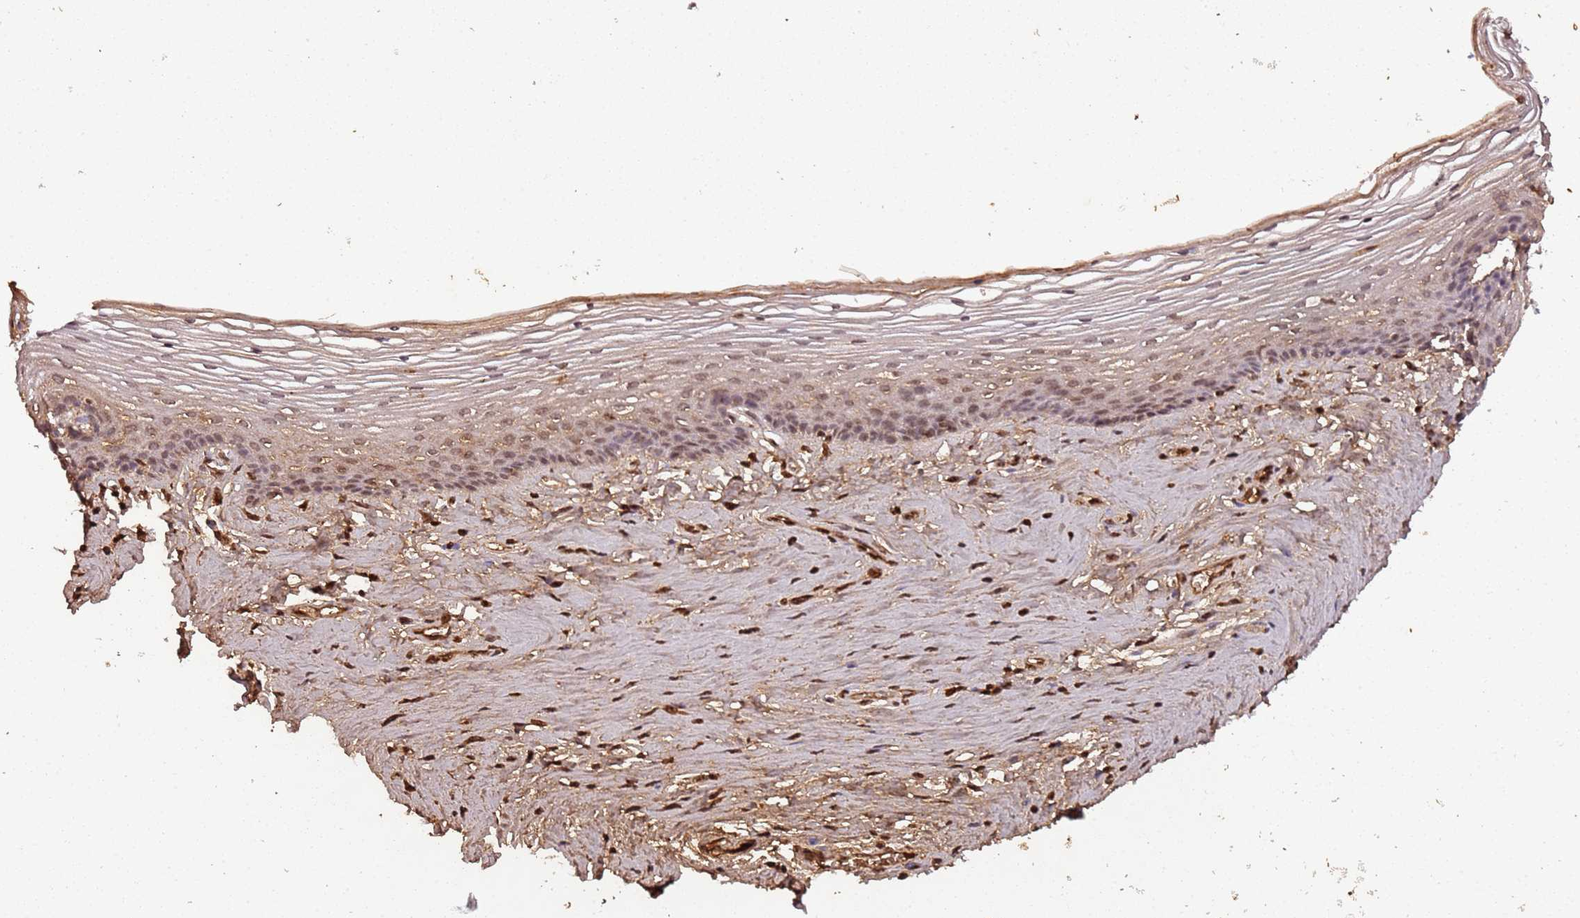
{"staining": {"intensity": "moderate", "quantity": ">75%", "location": "cytoplasmic/membranous,nuclear"}, "tissue": "vagina", "cell_type": "Squamous epithelial cells", "image_type": "normal", "snomed": [{"axis": "morphology", "description": "Normal tissue, NOS"}, {"axis": "topography", "description": "Vagina"}], "caption": "IHC histopathology image of unremarkable human vagina stained for a protein (brown), which exhibits medium levels of moderate cytoplasmic/membranous,nuclear staining in approximately >75% of squamous epithelial cells.", "gene": "COL1A2", "patient": {"sex": "female", "age": 46}}